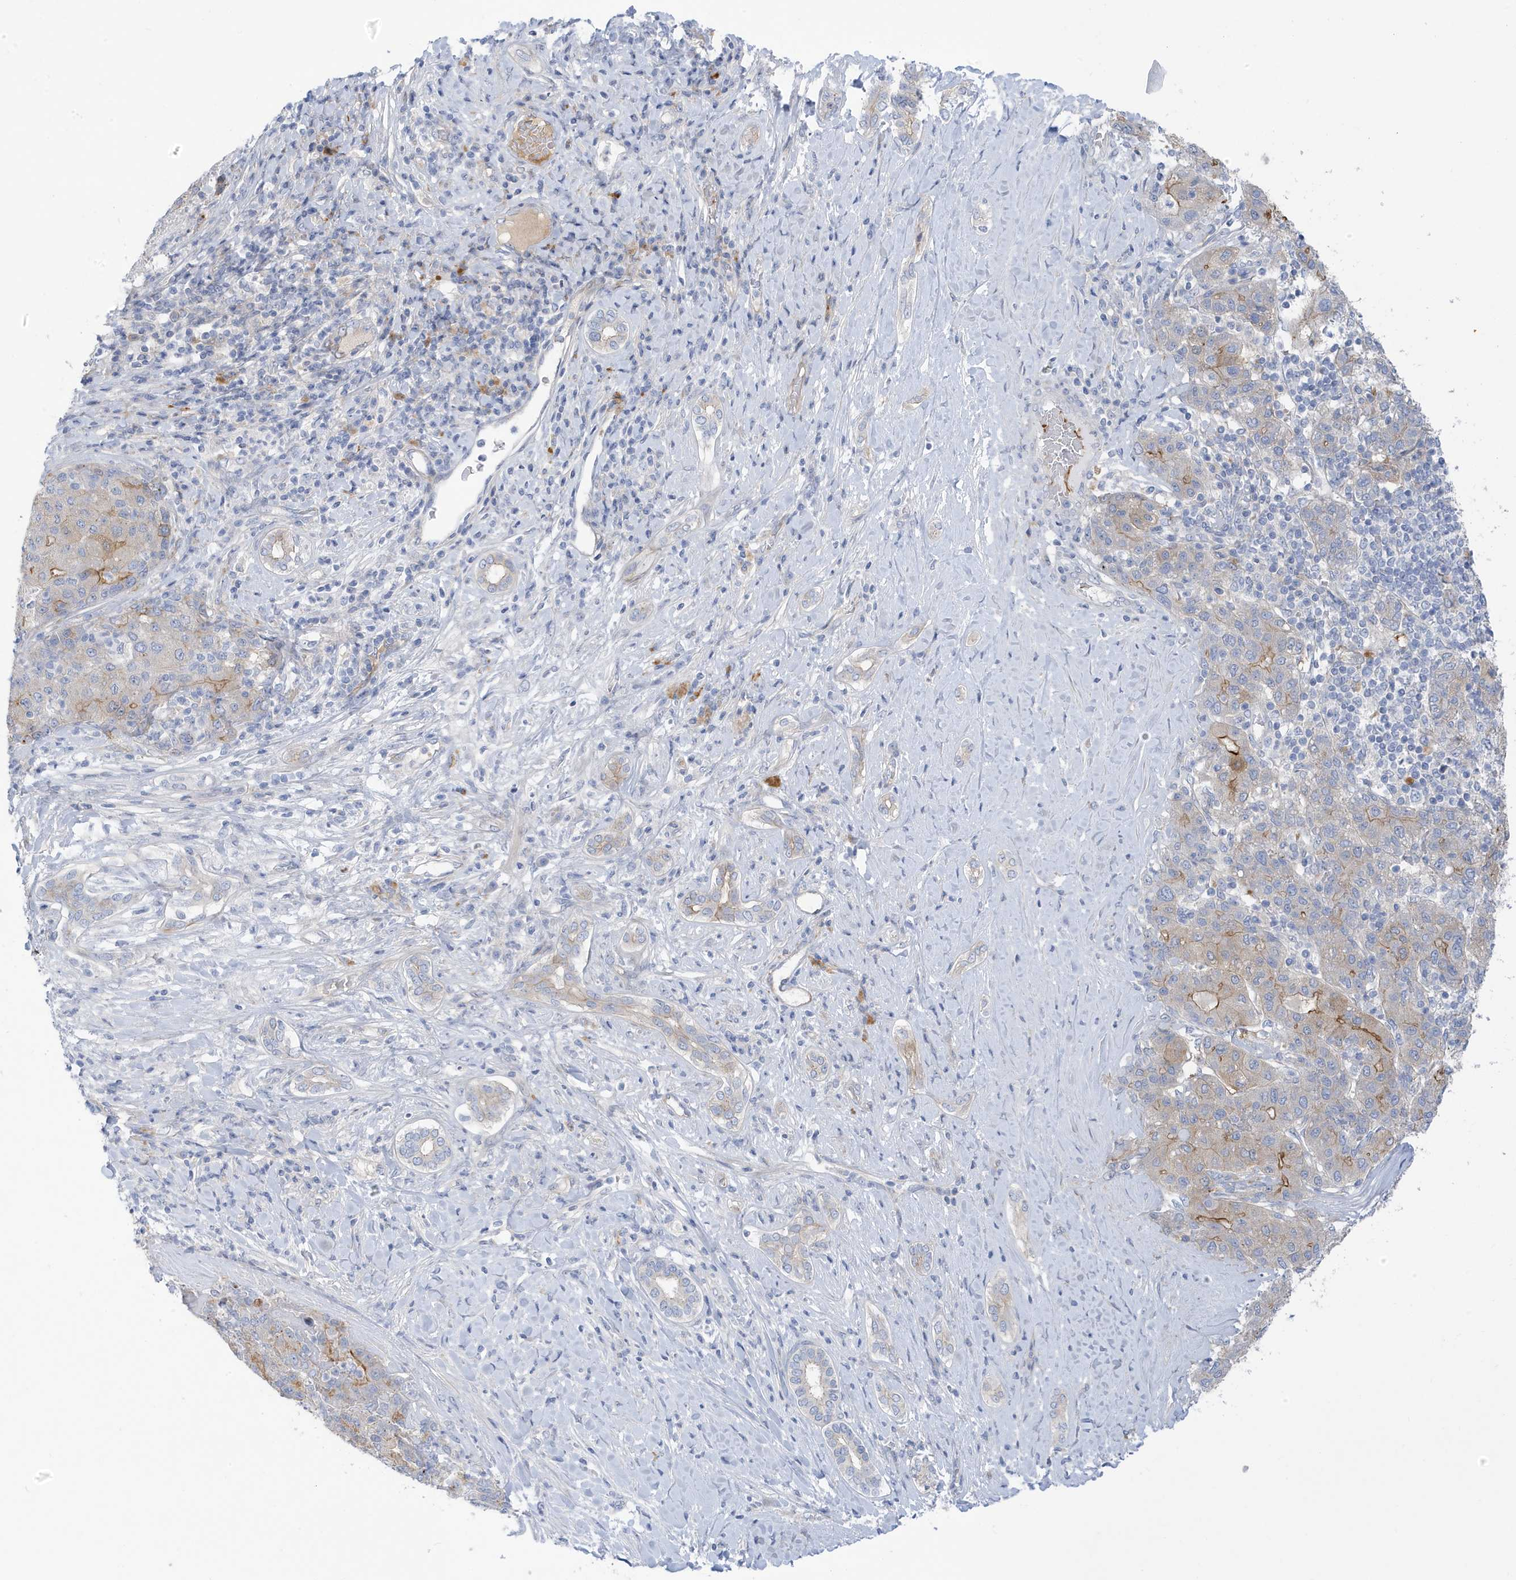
{"staining": {"intensity": "moderate", "quantity": "<25%", "location": "cytoplasmic/membranous"}, "tissue": "liver cancer", "cell_type": "Tumor cells", "image_type": "cancer", "snomed": [{"axis": "morphology", "description": "Carcinoma, Hepatocellular, NOS"}, {"axis": "topography", "description": "Liver"}], "caption": "Human liver hepatocellular carcinoma stained with a protein marker demonstrates moderate staining in tumor cells.", "gene": "ATP13A5", "patient": {"sex": "male", "age": 65}}